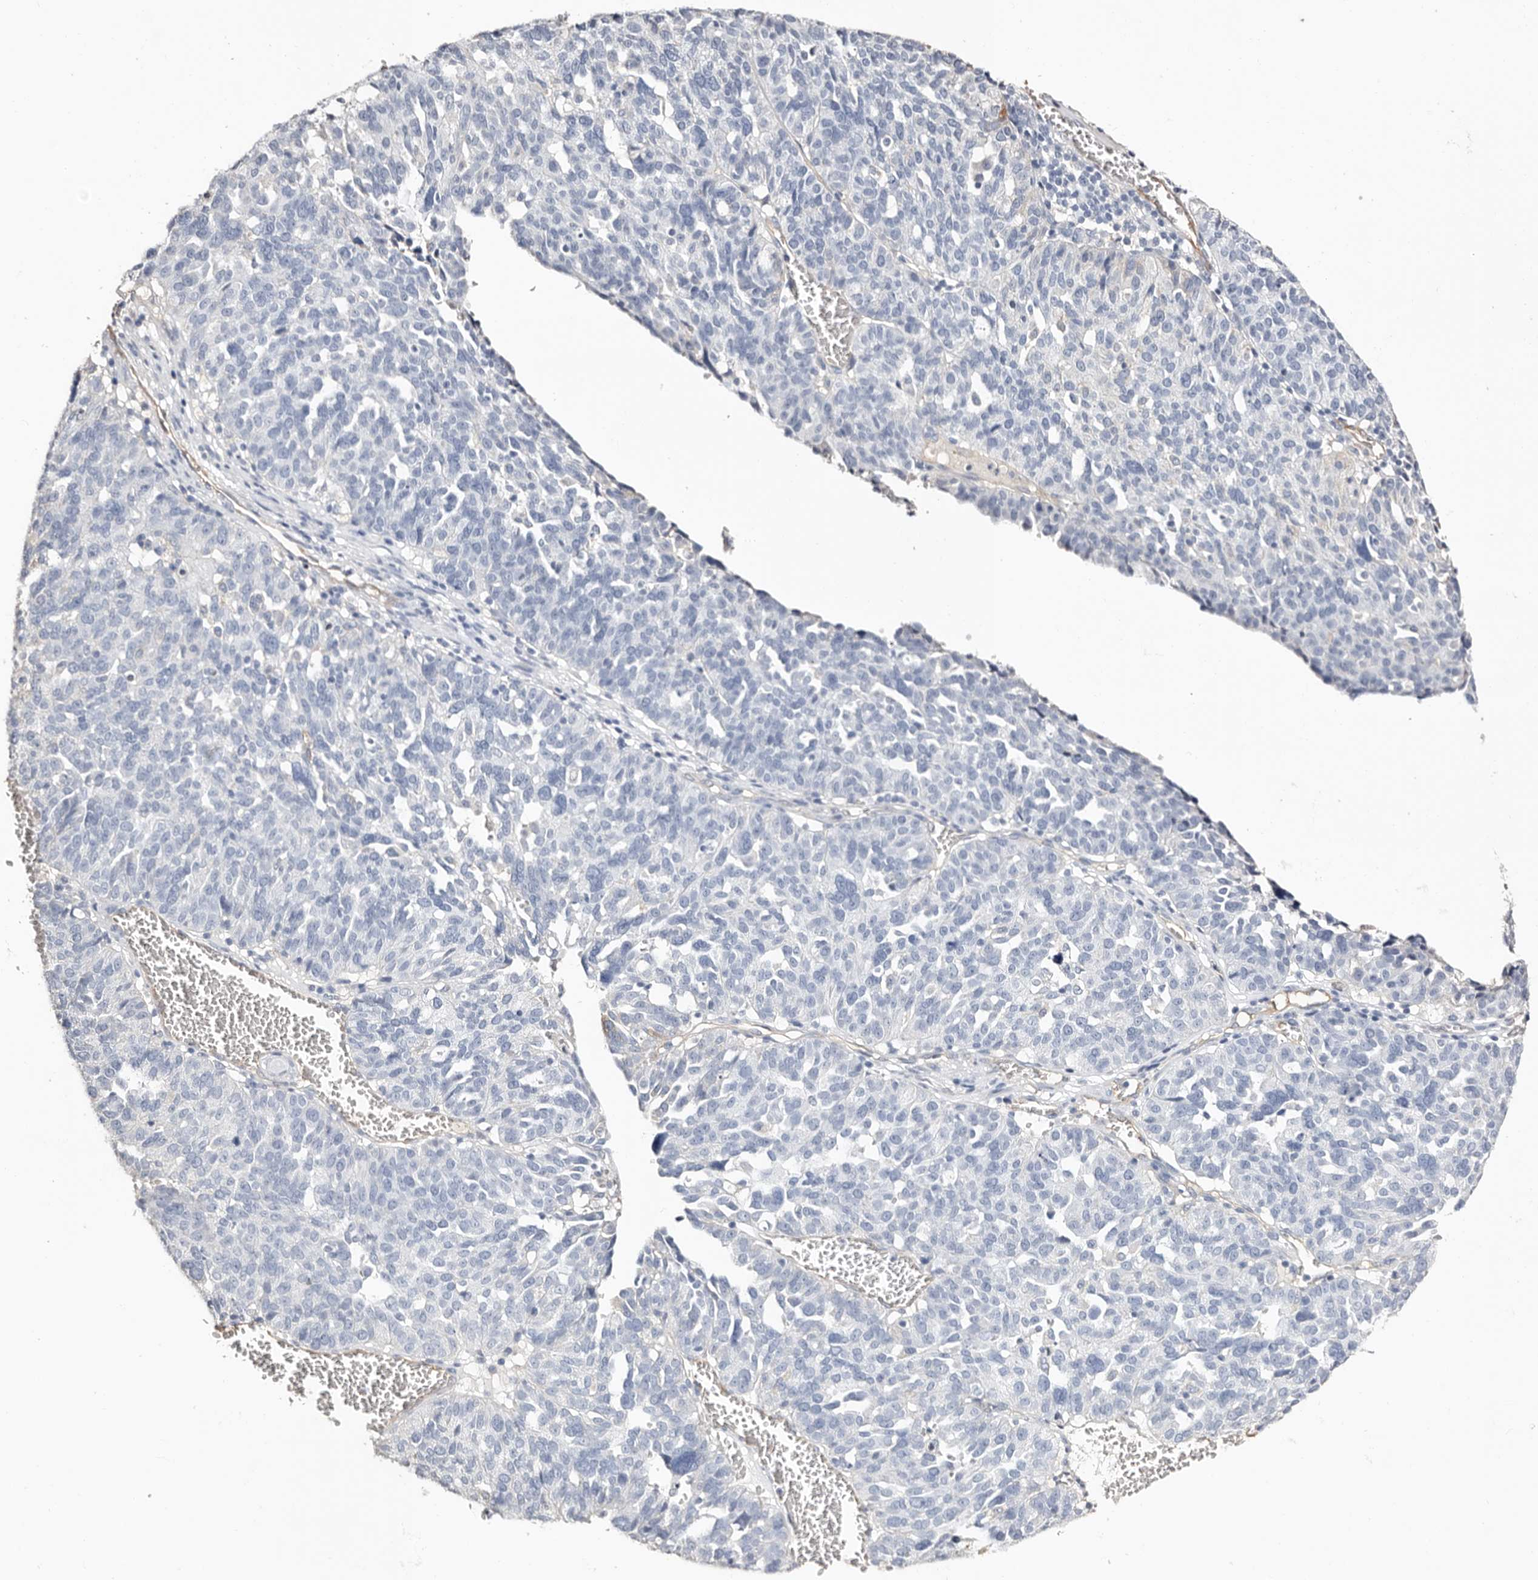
{"staining": {"intensity": "negative", "quantity": "none", "location": "none"}, "tissue": "ovarian cancer", "cell_type": "Tumor cells", "image_type": "cancer", "snomed": [{"axis": "morphology", "description": "Cystadenocarcinoma, serous, NOS"}, {"axis": "topography", "description": "Ovary"}], "caption": "Tumor cells show no significant protein expression in ovarian cancer. (DAB (3,3'-diaminobenzidine) IHC with hematoxylin counter stain).", "gene": "TGM2", "patient": {"sex": "female", "age": 59}}